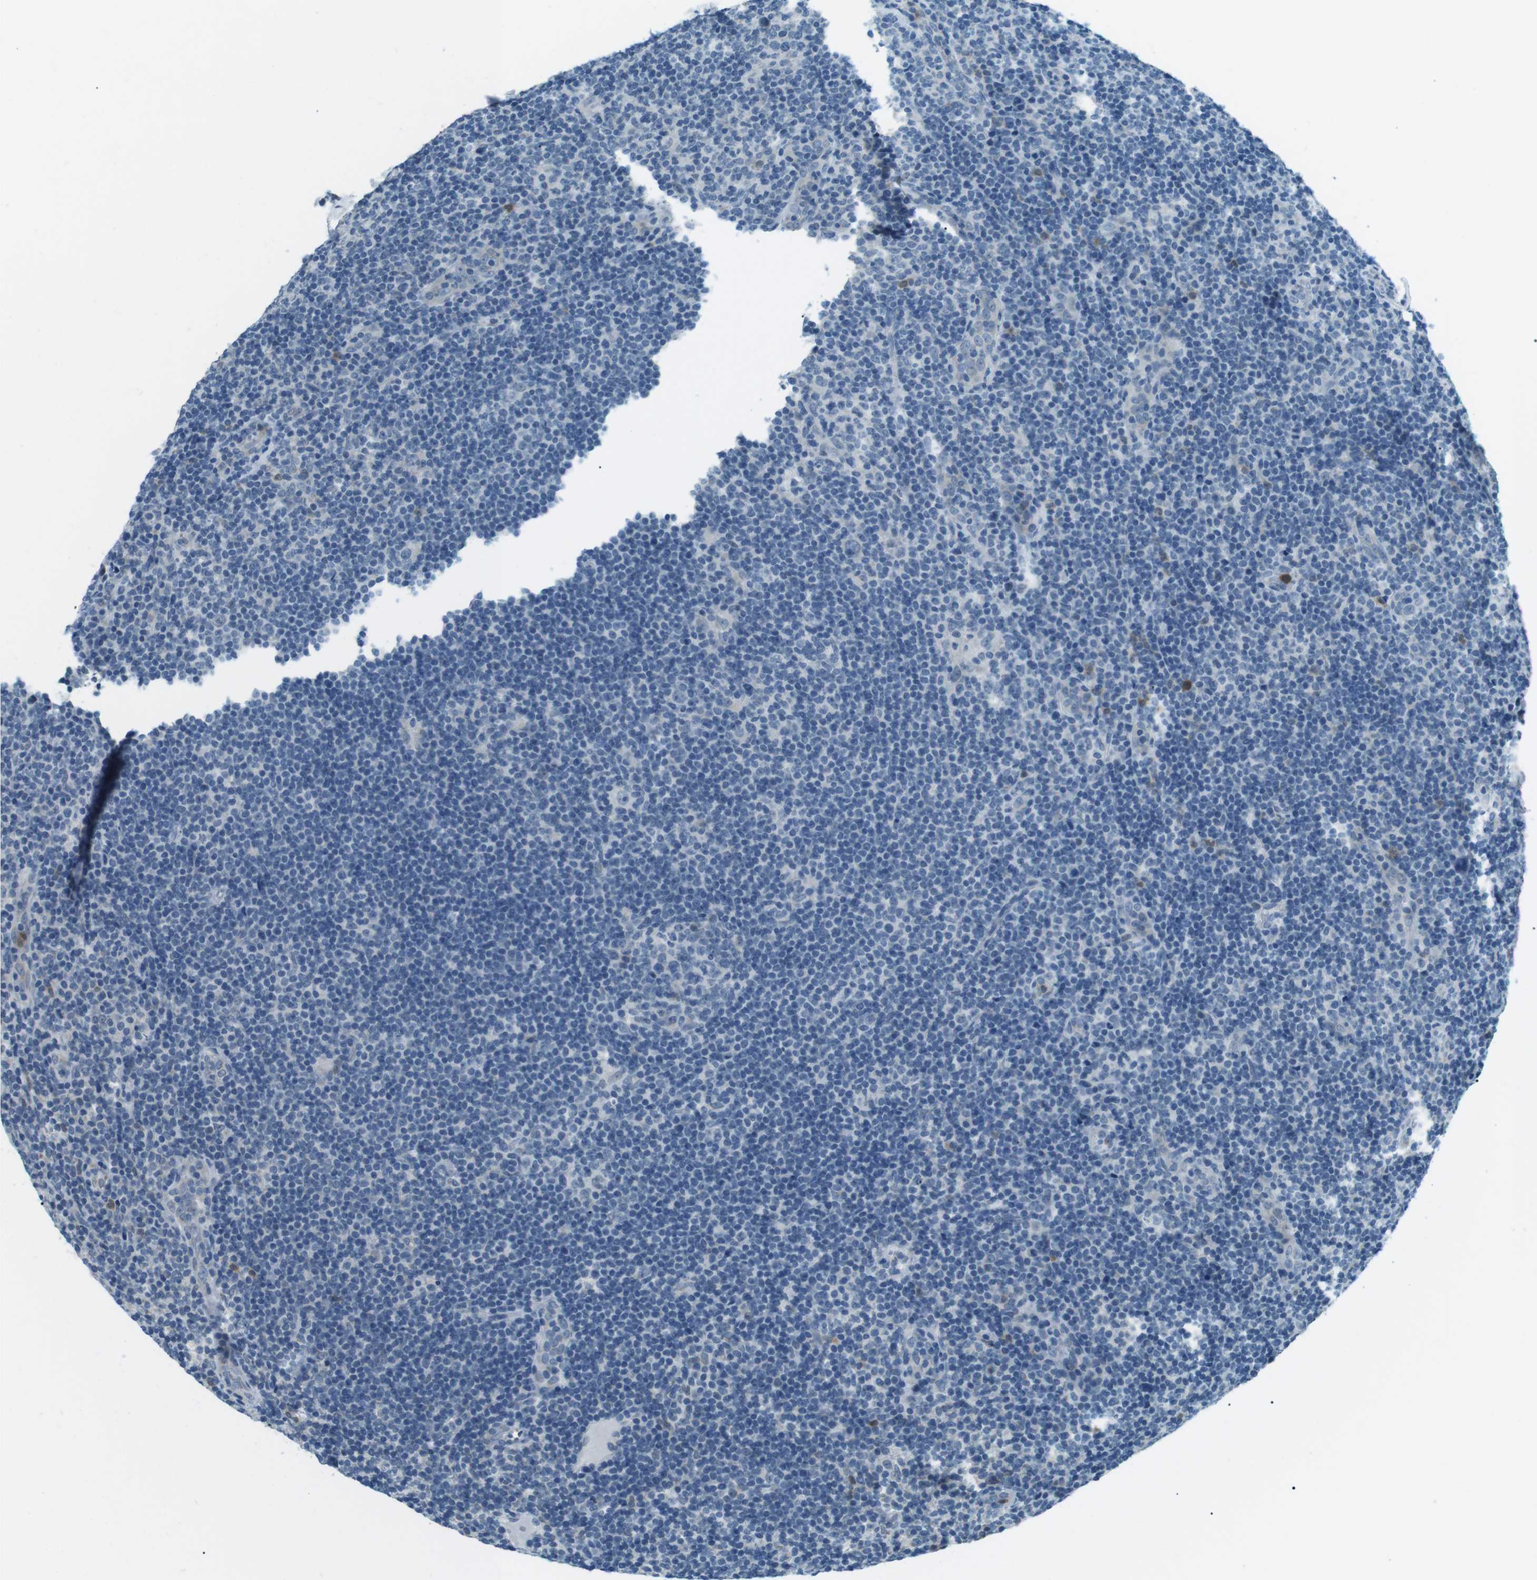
{"staining": {"intensity": "negative", "quantity": "none", "location": "none"}, "tissue": "lymphoma", "cell_type": "Tumor cells", "image_type": "cancer", "snomed": [{"axis": "morphology", "description": "Hodgkin's disease, NOS"}, {"axis": "topography", "description": "Lymph node"}], "caption": "There is no significant staining in tumor cells of Hodgkin's disease.", "gene": "SERPINB2", "patient": {"sex": "female", "age": 57}}